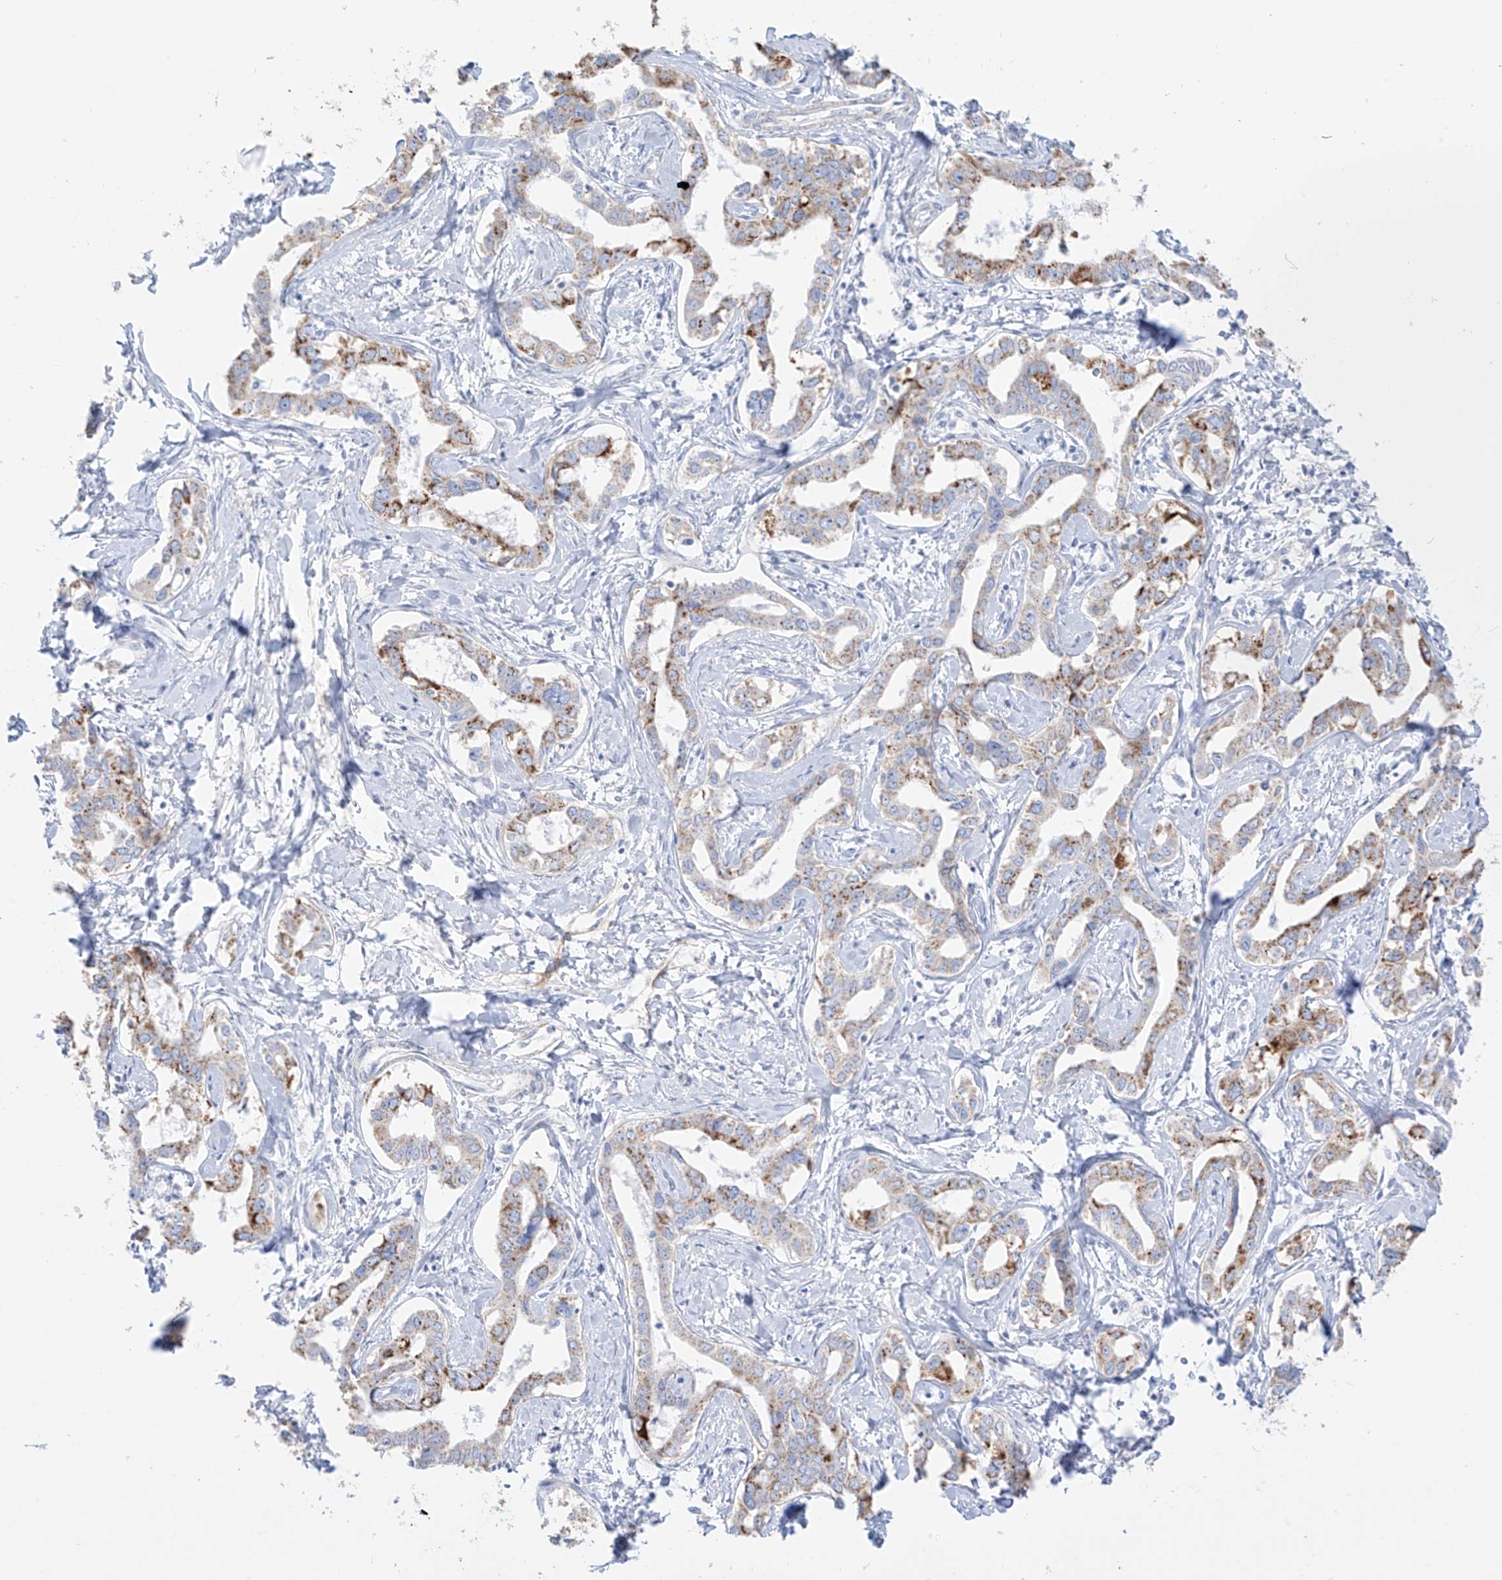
{"staining": {"intensity": "moderate", "quantity": "25%-75%", "location": "cytoplasmic/membranous"}, "tissue": "liver cancer", "cell_type": "Tumor cells", "image_type": "cancer", "snomed": [{"axis": "morphology", "description": "Cholangiocarcinoma"}, {"axis": "topography", "description": "Liver"}], "caption": "Brown immunohistochemical staining in human liver cancer (cholangiocarcinoma) exhibits moderate cytoplasmic/membranous staining in approximately 25%-75% of tumor cells. The protein is shown in brown color, while the nuclei are stained blue.", "gene": "SLC26A3", "patient": {"sex": "male", "age": 59}}